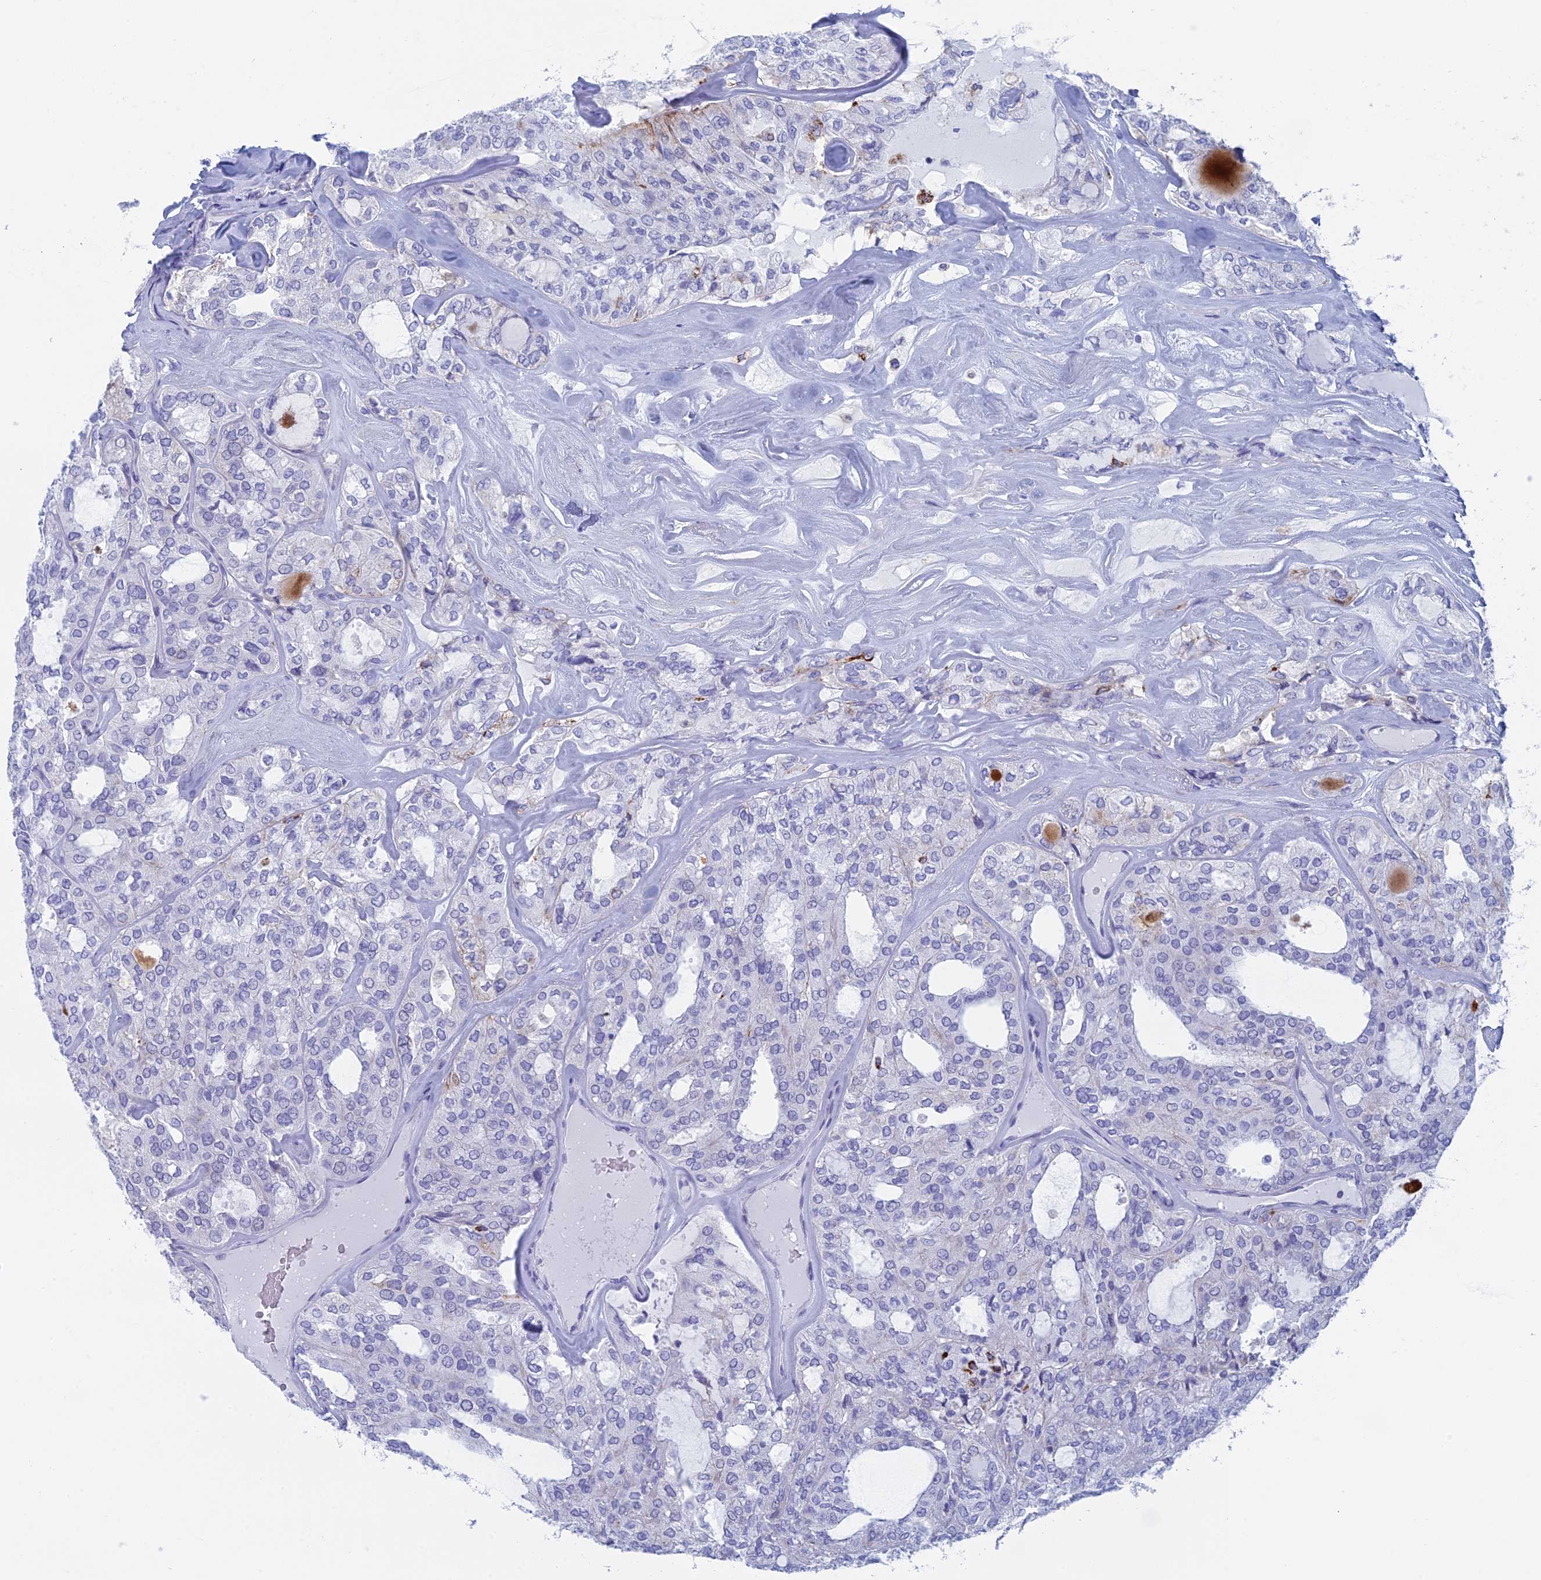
{"staining": {"intensity": "negative", "quantity": "none", "location": "none"}, "tissue": "thyroid cancer", "cell_type": "Tumor cells", "image_type": "cancer", "snomed": [{"axis": "morphology", "description": "Follicular adenoma carcinoma, NOS"}, {"axis": "topography", "description": "Thyroid gland"}], "caption": "This is a micrograph of immunohistochemistry staining of thyroid cancer, which shows no expression in tumor cells. (DAB immunohistochemistry (IHC) with hematoxylin counter stain).", "gene": "ALMS1", "patient": {"sex": "male", "age": 75}}